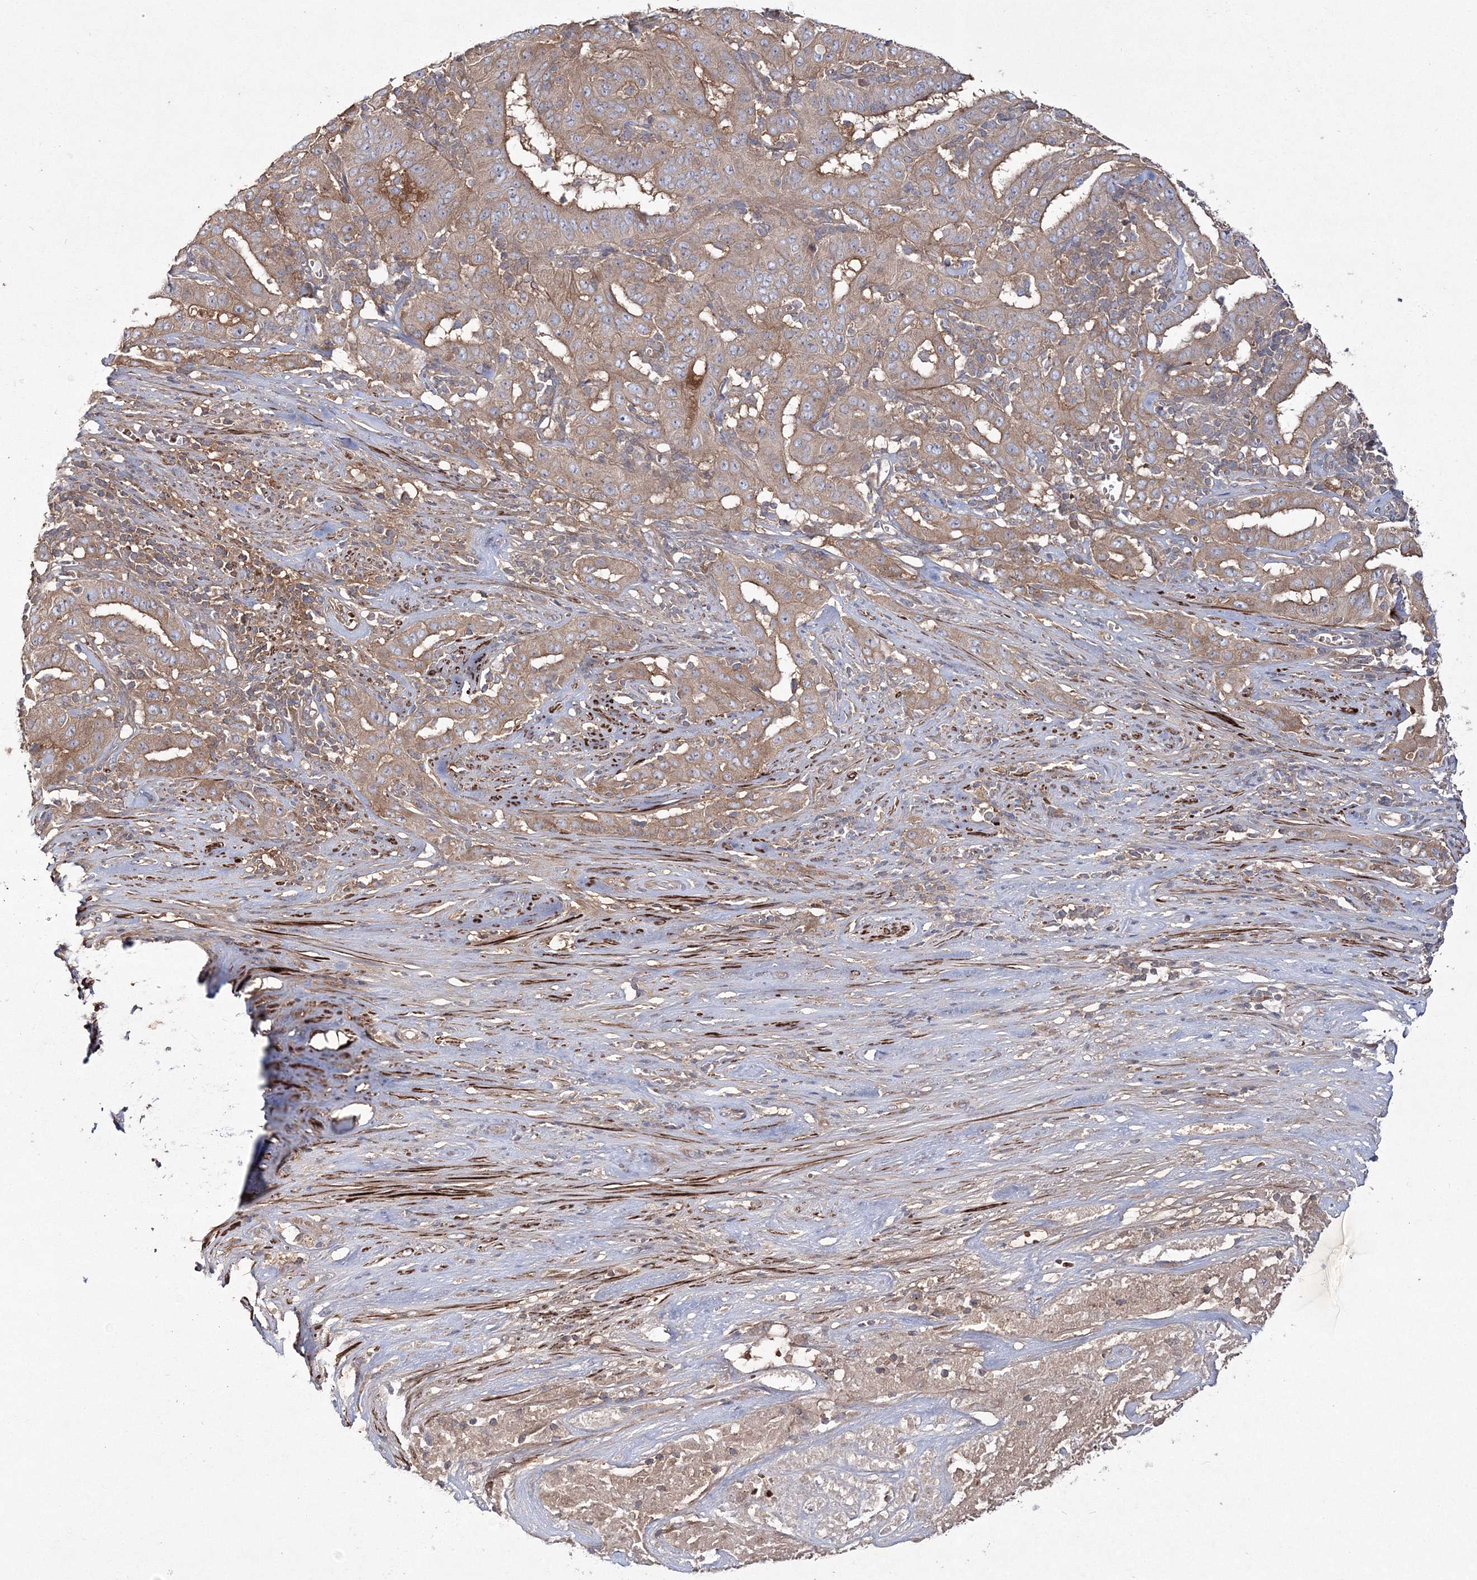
{"staining": {"intensity": "weak", "quantity": ">75%", "location": "cytoplasmic/membranous"}, "tissue": "pancreatic cancer", "cell_type": "Tumor cells", "image_type": "cancer", "snomed": [{"axis": "morphology", "description": "Adenocarcinoma, NOS"}, {"axis": "topography", "description": "Pancreas"}], "caption": "Immunohistochemical staining of human pancreatic adenocarcinoma exhibits low levels of weak cytoplasmic/membranous positivity in approximately >75% of tumor cells.", "gene": "ZSWIM6", "patient": {"sex": "male", "age": 63}}